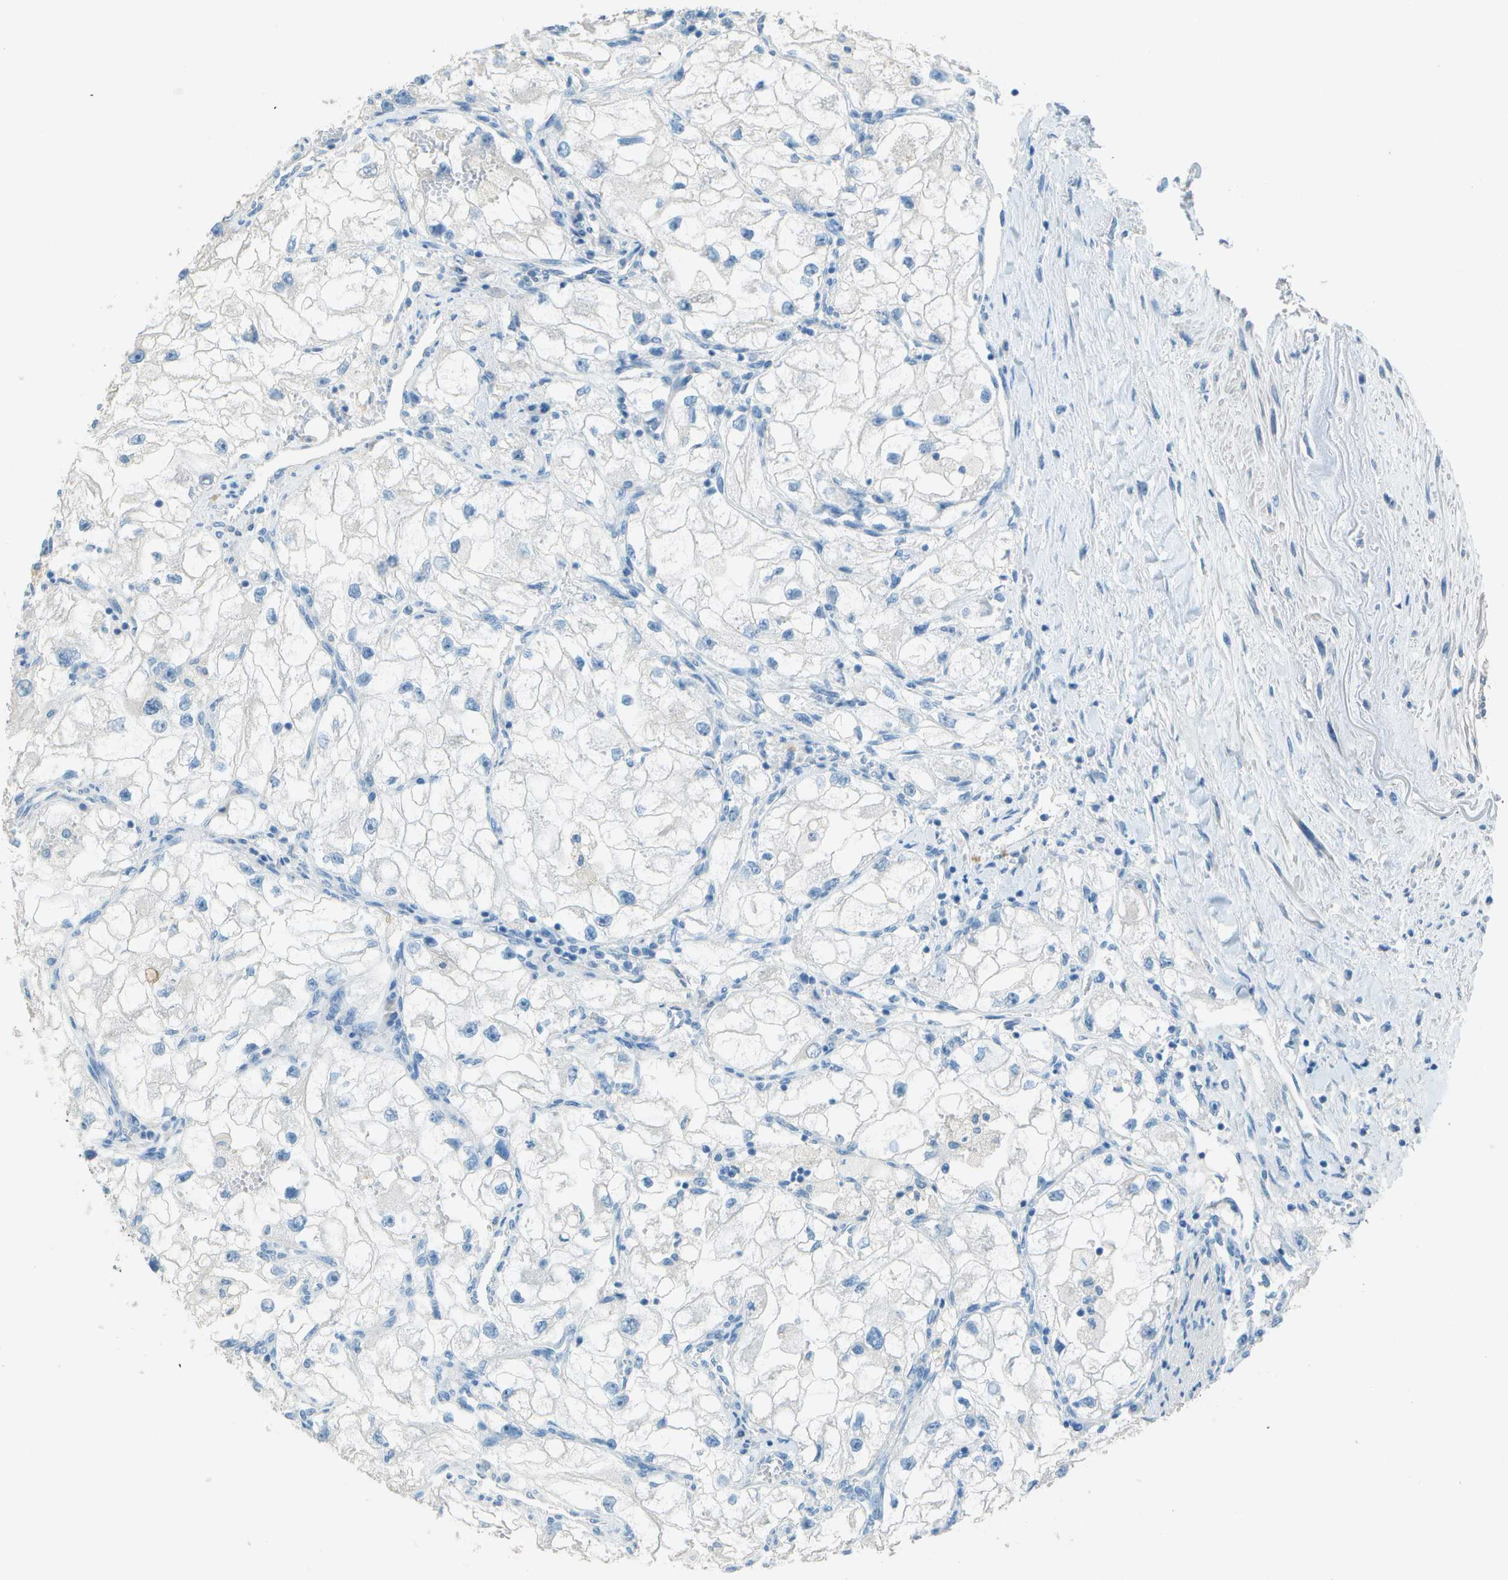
{"staining": {"intensity": "negative", "quantity": "none", "location": "none"}, "tissue": "renal cancer", "cell_type": "Tumor cells", "image_type": "cancer", "snomed": [{"axis": "morphology", "description": "Adenocarcinoma, NOS"}, {"axis": "topography", "description": "Kidney"}], "caption": "Histopathology image shows no protein expression in tumor cells of adenocarcinoma (renal) tissue.", "gene": "LGI2", "patient": {"sex": "female", "age": 70}}